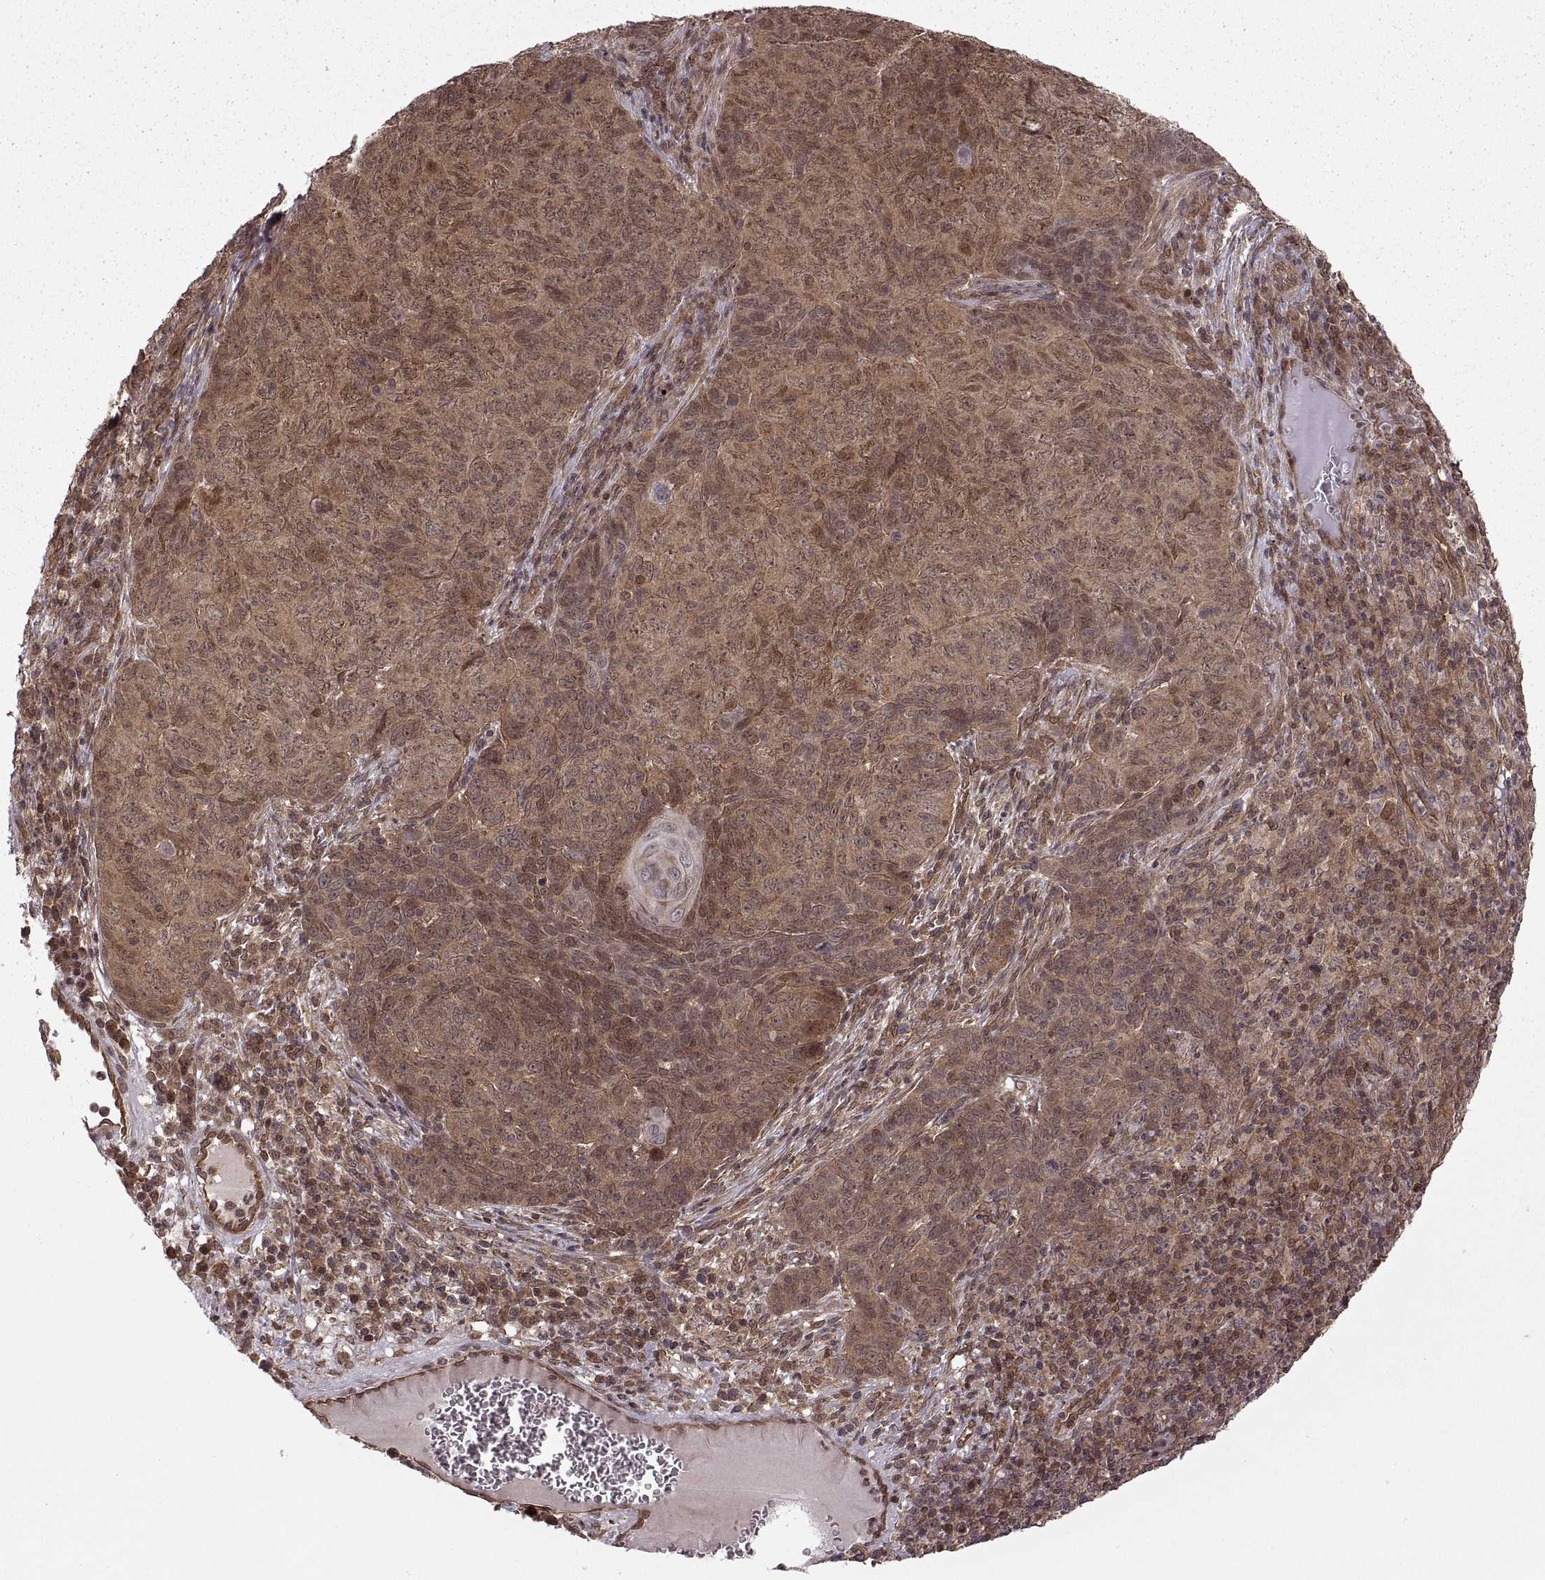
{"staining": {"intensity": "moderate", "quantity": ">75%", "location": "cytoplasmic/membranous"}, "tissue": "skin cancer", "cell_type": "Tumor cells", "image_type": "cancer", "snomed": [{"axis": "morphology", "description": "Squamous cell carcinoma, NOS"}, {"axis": "topography", "description": "Skin"}, {"axis": "topography", "description": "Anal"}], "caption": "Skin cancer (squamous cell carcinoma) tissue demonstrates moderate cytoplasmic/membranous staining in about >75% of tumor cells, visualized by immunohistochemistry. (DAB = brown stain, brightfield microscopy at high magnification).", "gene": "DEDD", "patient": {"sex": "female", "age": 51}}